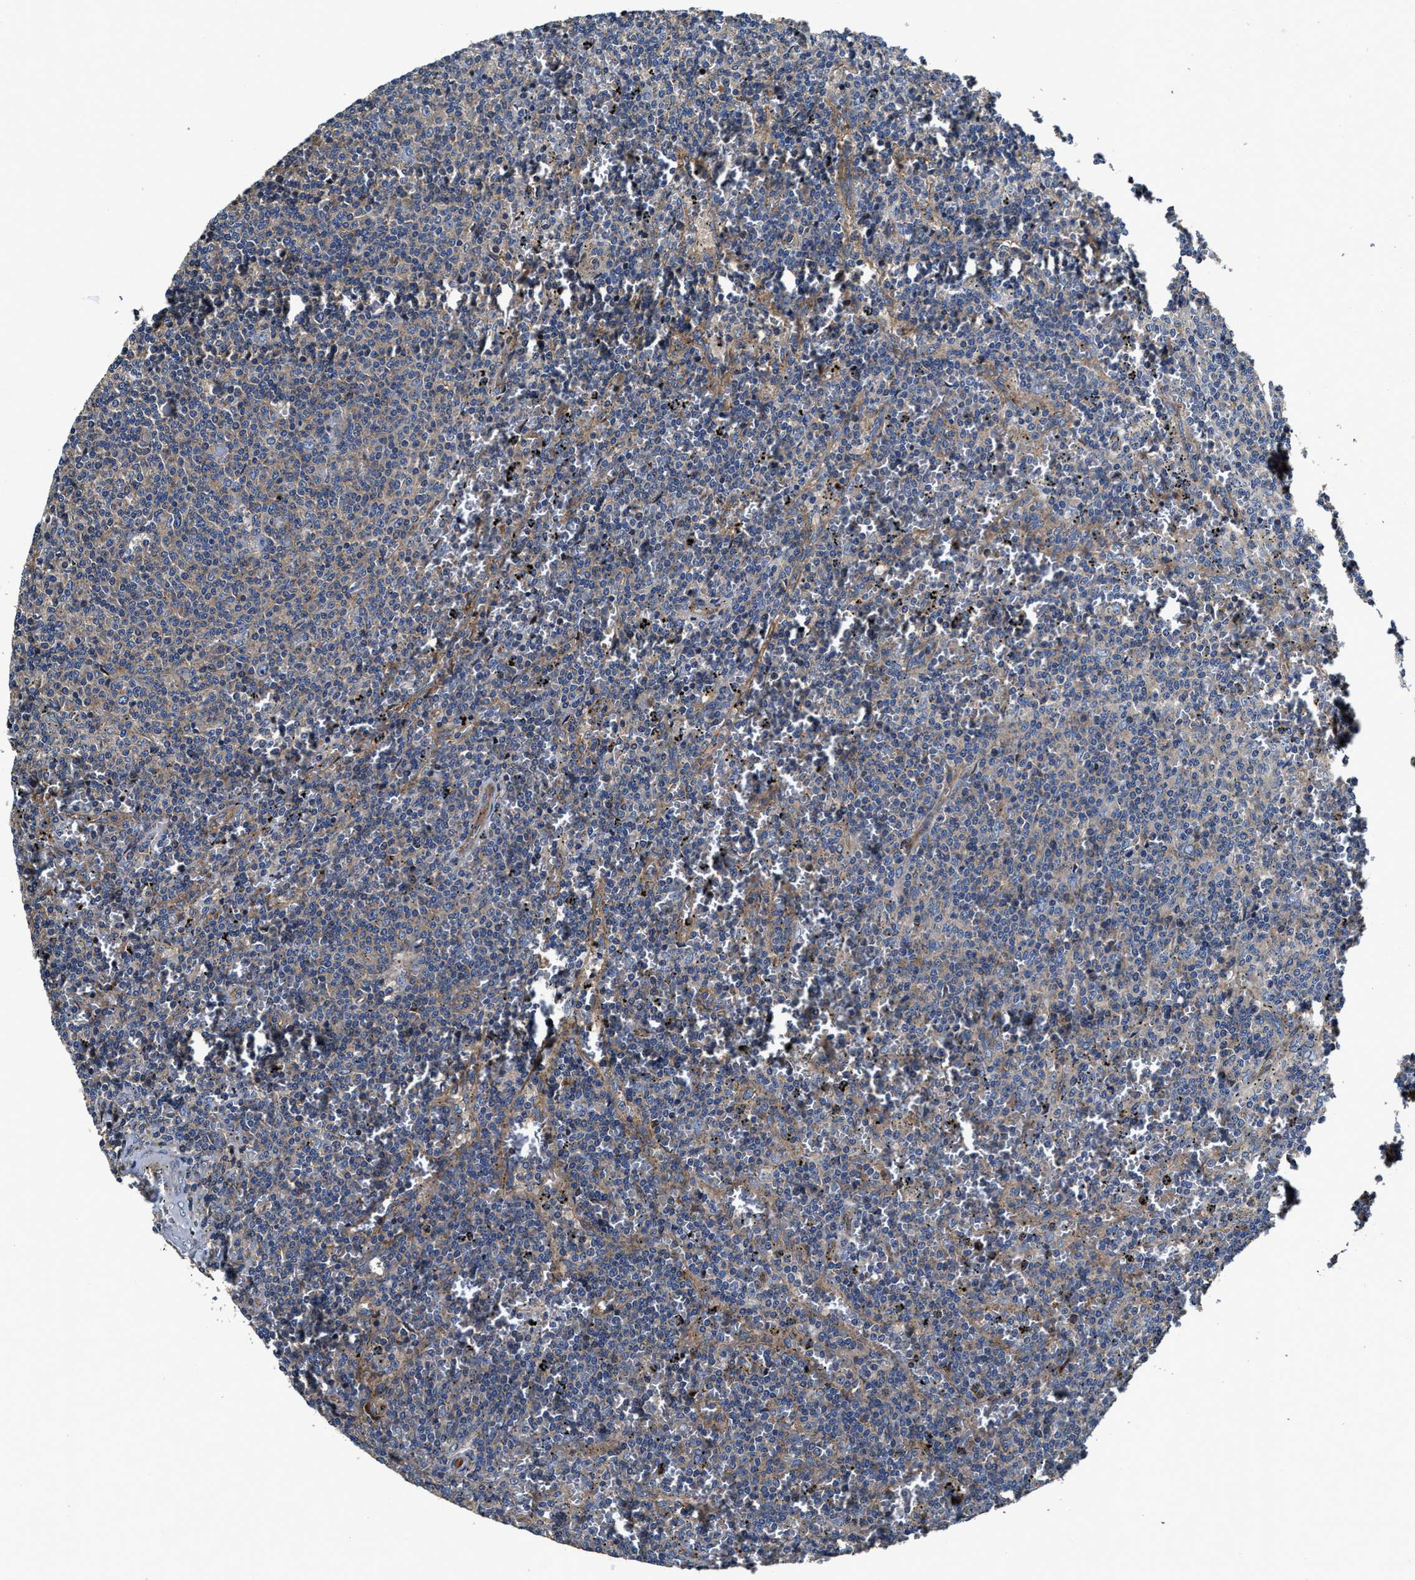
{"staining": {"intensity": "negative", "quantity": "none", "location": "none"}, "tissue": "lymphoma", "cell_type": "Tumor cells", "image_type": "cancer", "snomed": [{"axis": "morphology", "description": "Malignant lymphoma, non-Hodgkin's type, Low grade"}, {"axis": "topography", "description": "Spleen"}], "caption": "Tumor cells show no significant staining in low-grade malignant lymphoma, non-Hodgkin's type.", "gene": "PTAR1", "patient": {"sex": "female", "age": 50}}